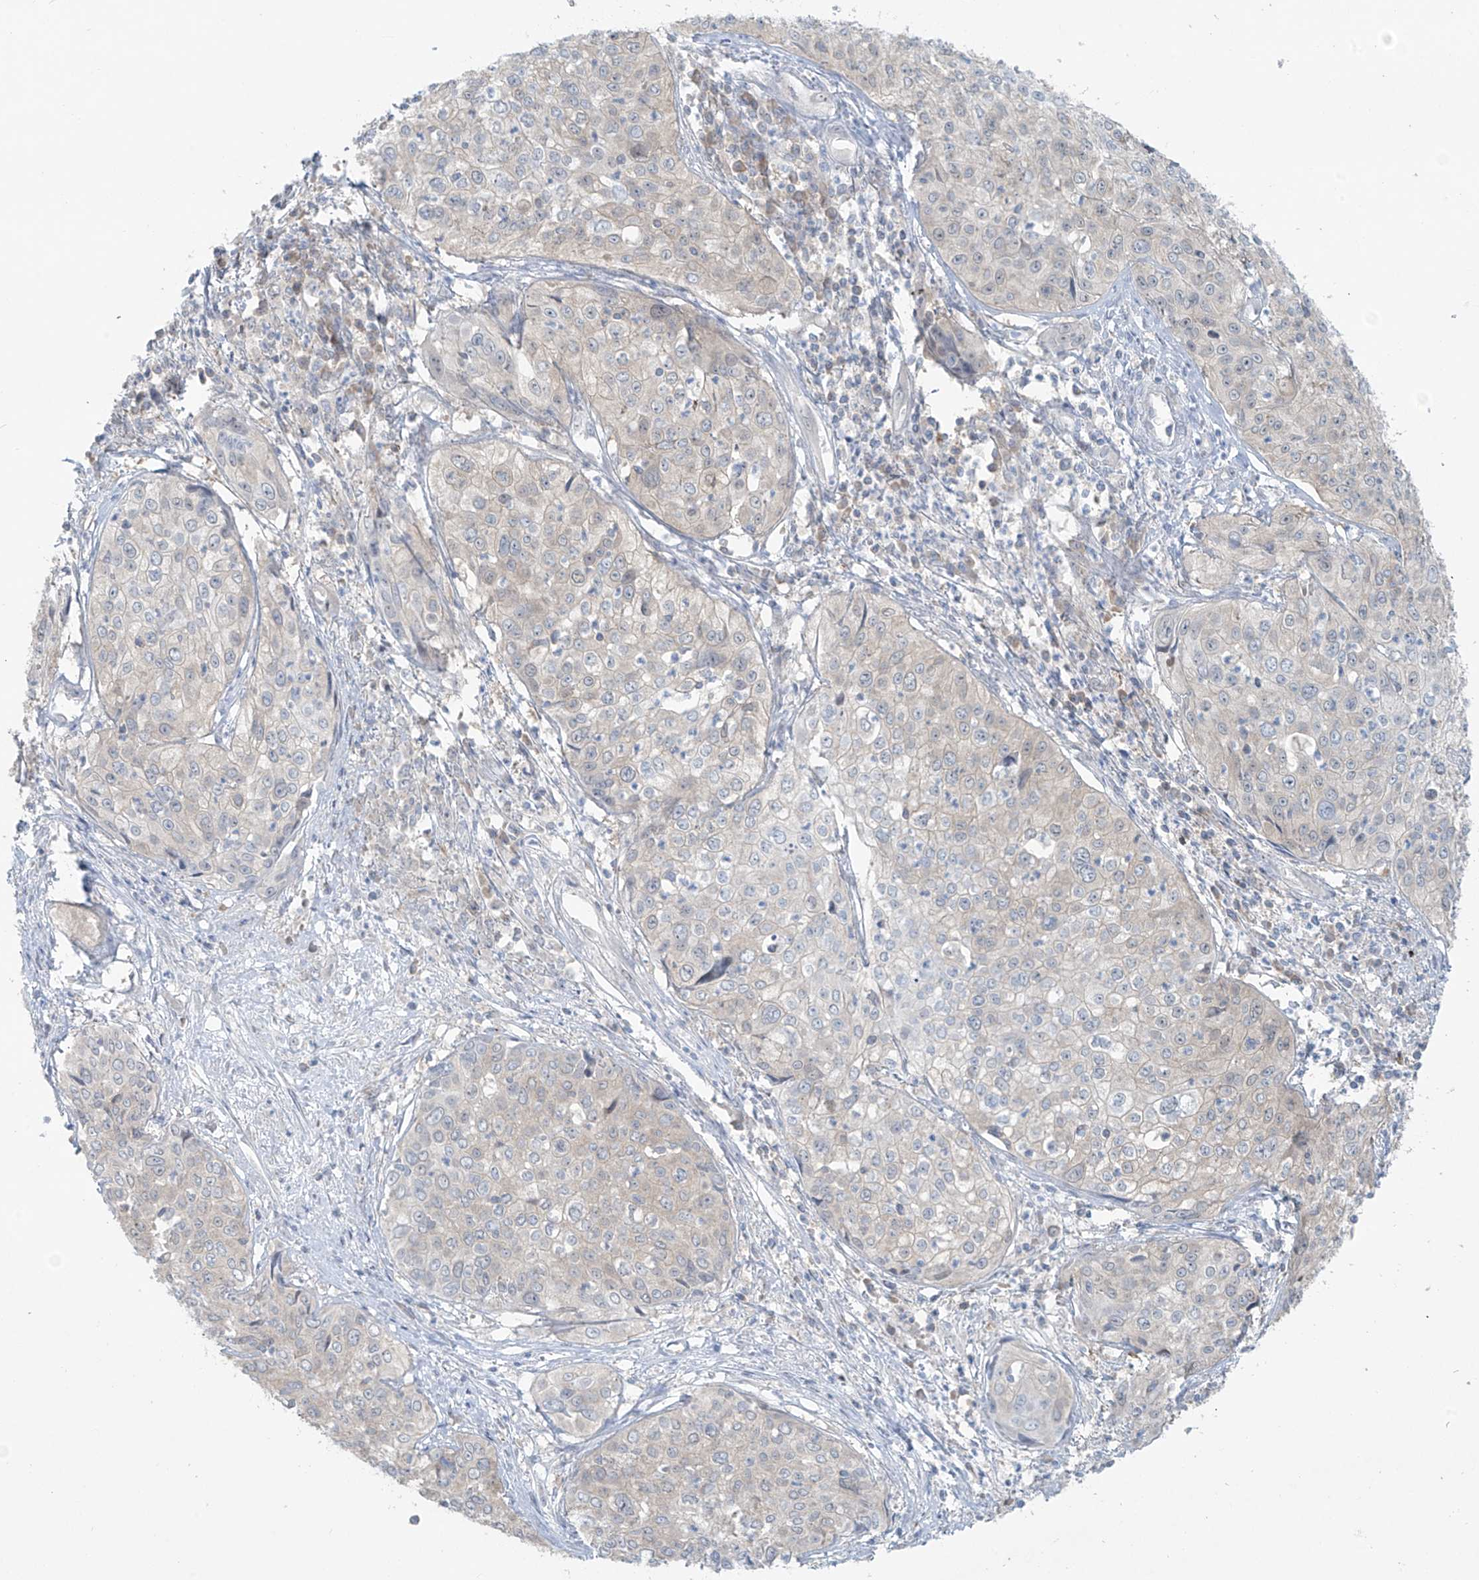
{"staining": {"intensity": "negative", "quantity": "none", "location": "none"}, "tissue": "cervical cancer", "cell_type": "Tumor cells", "image_type": "cancer", "snomed": [{"axis": "morphology", "description": "Squamous cell carcinoma, NOS"}, {"axis": "topography", "description": "Cervix"}], "caption": "Squamous cell carcinoma (cervical) was stained to show a protein in brown. There is no significant positivity in tumor cells.", "gene": "PPAT", "patient": {"sex": "female", "age": 31}}